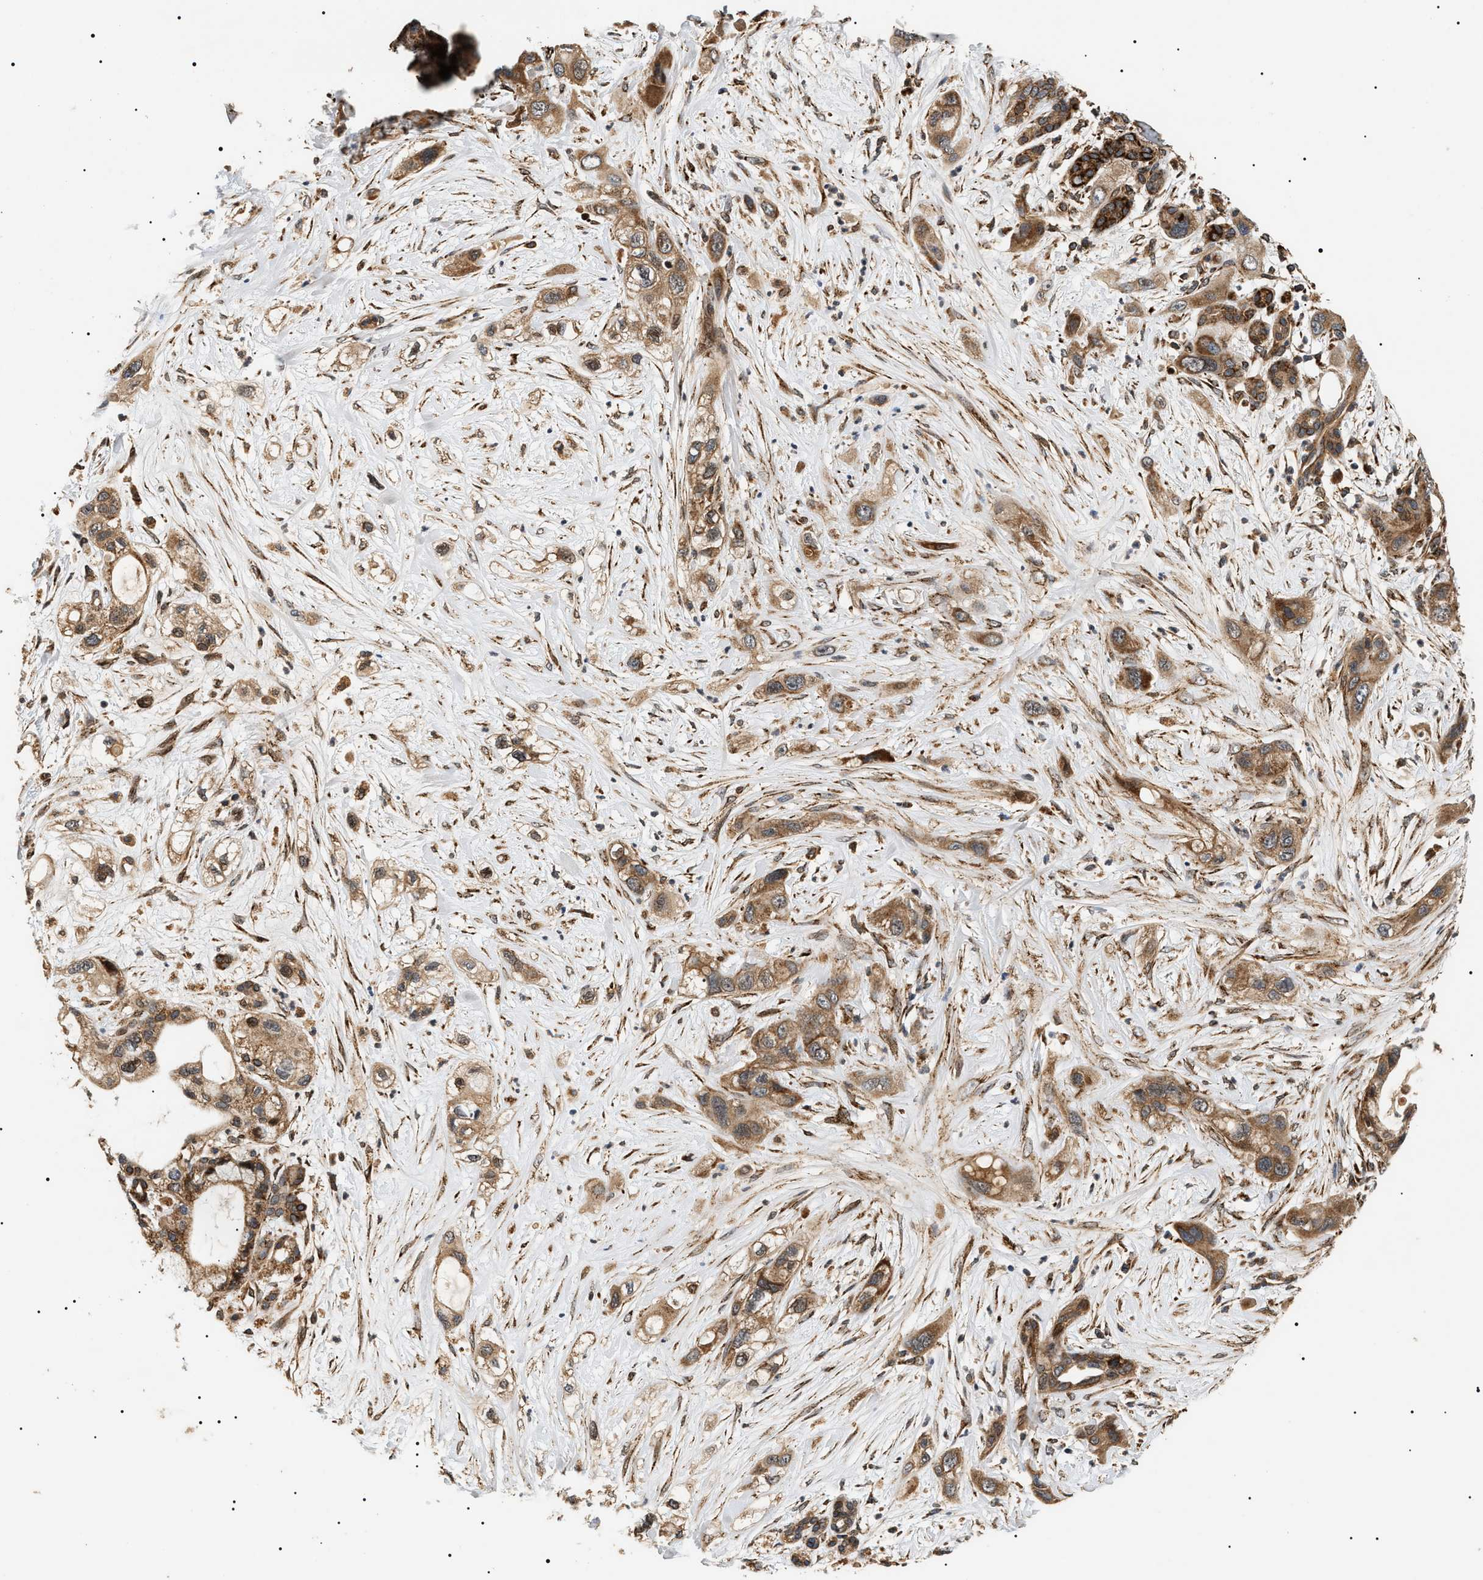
{"staining": {"intensity": "strong", "quantity": ">75%", "location": "cytoplasmic/membranous"}, "tissue": "pancreatic cancer", "cell_type": "Tumor cells", "image_type": "cancer", "snomed": [{"axis": "morphology", "description": "Adenocarcinoma, NOS"}, {"axis": "topography", "description": "Pancreas"}], "caption": "Immunohistochemical staining of human pancreatic cancer demonstrates strong cytoplasmic/membranous protein expression in approximately >75% of tumor cells. (DAB IHC, brown staining for protein, blue staining for nuclei).", "gene": "ZBTB26", "patient": {"sex": "male", "age": 59}}